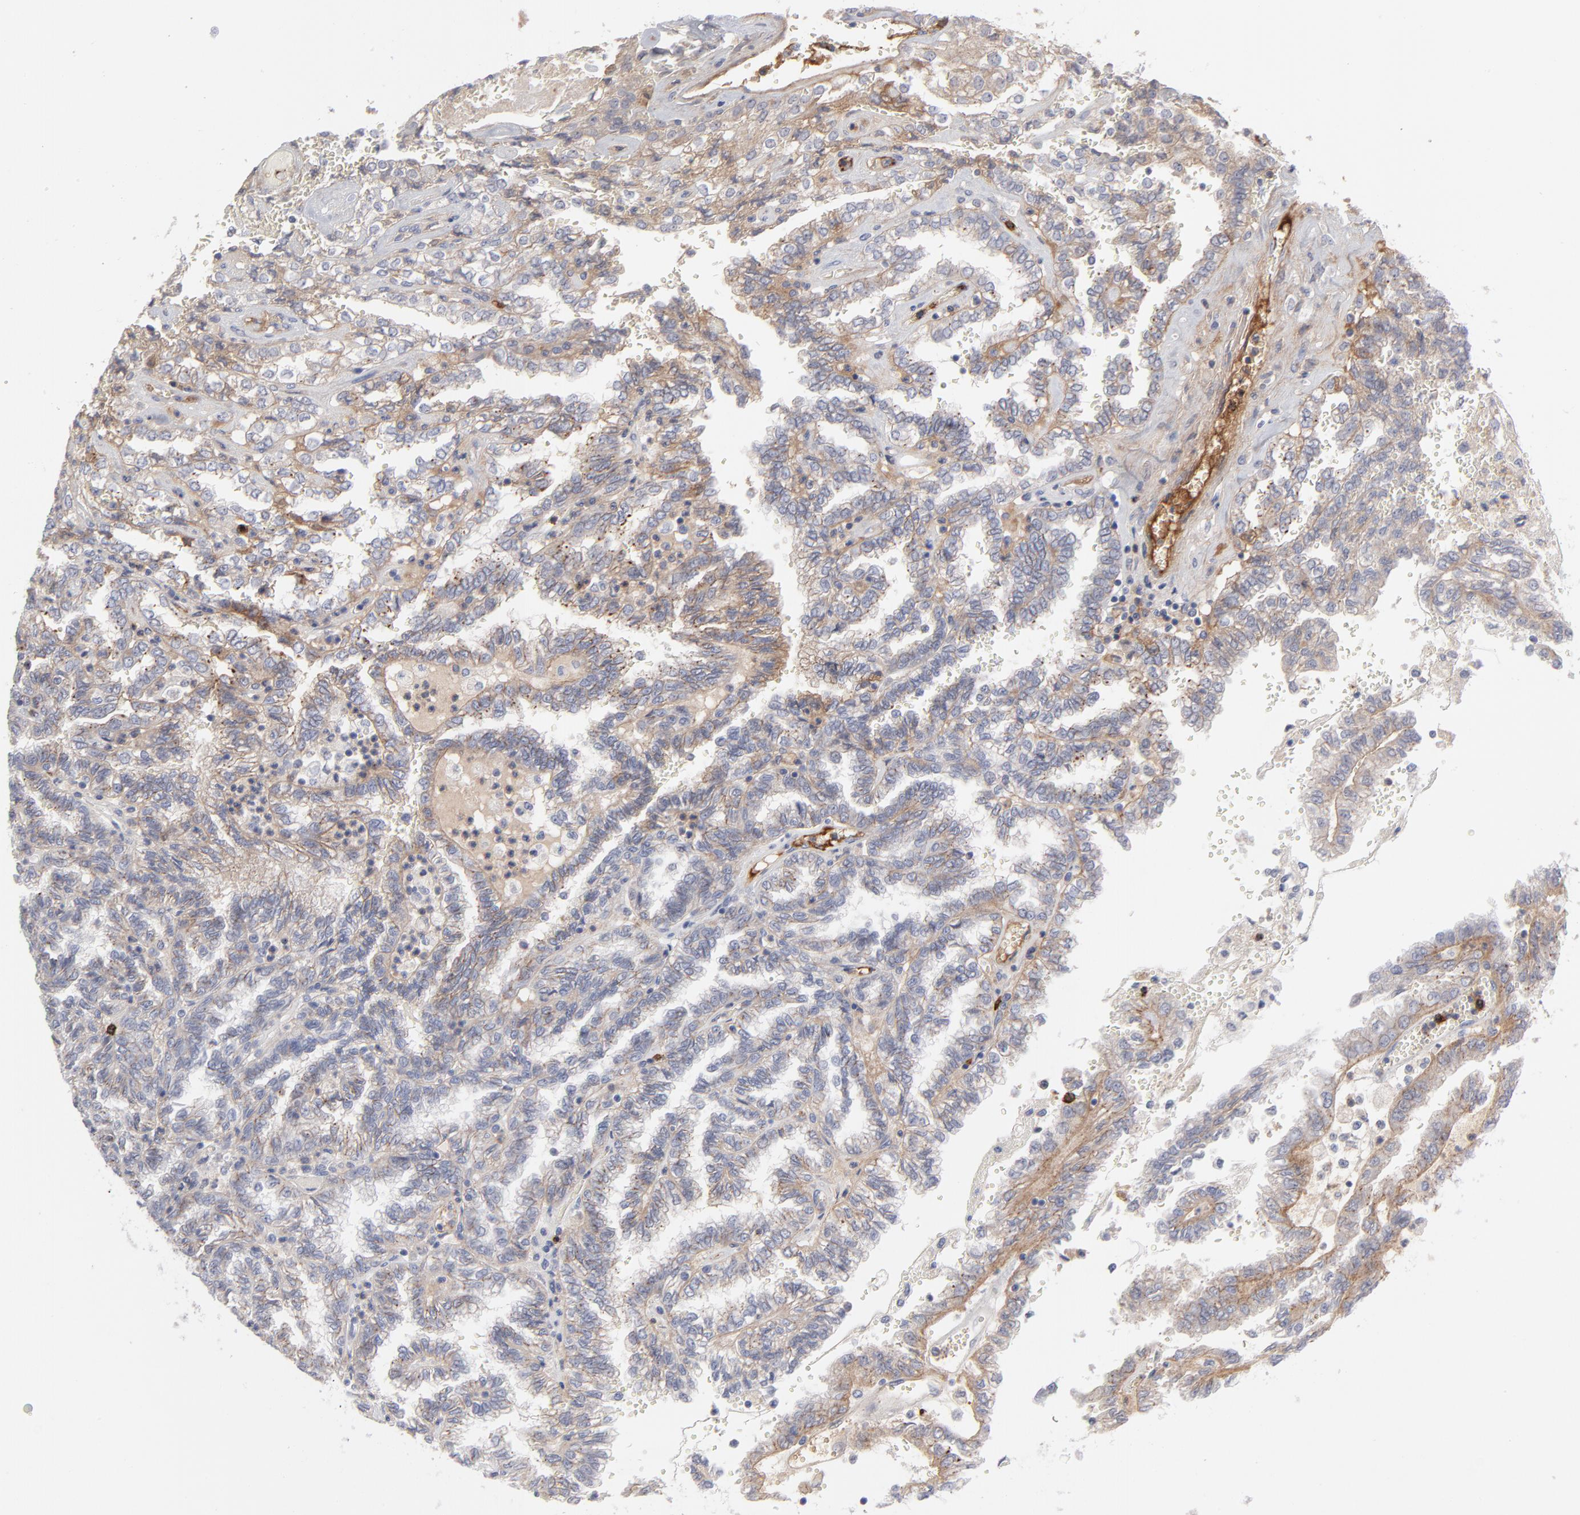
{"staining": {"intensity": "moderate", "quantity": ">75%", "location": "cytoplasmic/membranous"}, "tissue": "renal cancer", "cell_type": "Tumor cells", "image_type": "cancer", "snomed": [{"axis": "morphology", "description": "Inflammation, NOS"}, {"axis": "morphology", "description": "Adenocarcinoma, NOS"}, {"axis": "topography", "description": "Kidney"}], "caption": "Human renal adenocarcinoma stained for a protein (brown) exhibits moderate cytoplasmic/membranous positive positivity in approximately >75% of tumor cells.", "gene": "CCR3", "patient": {"sex": "male", "age": 68}}